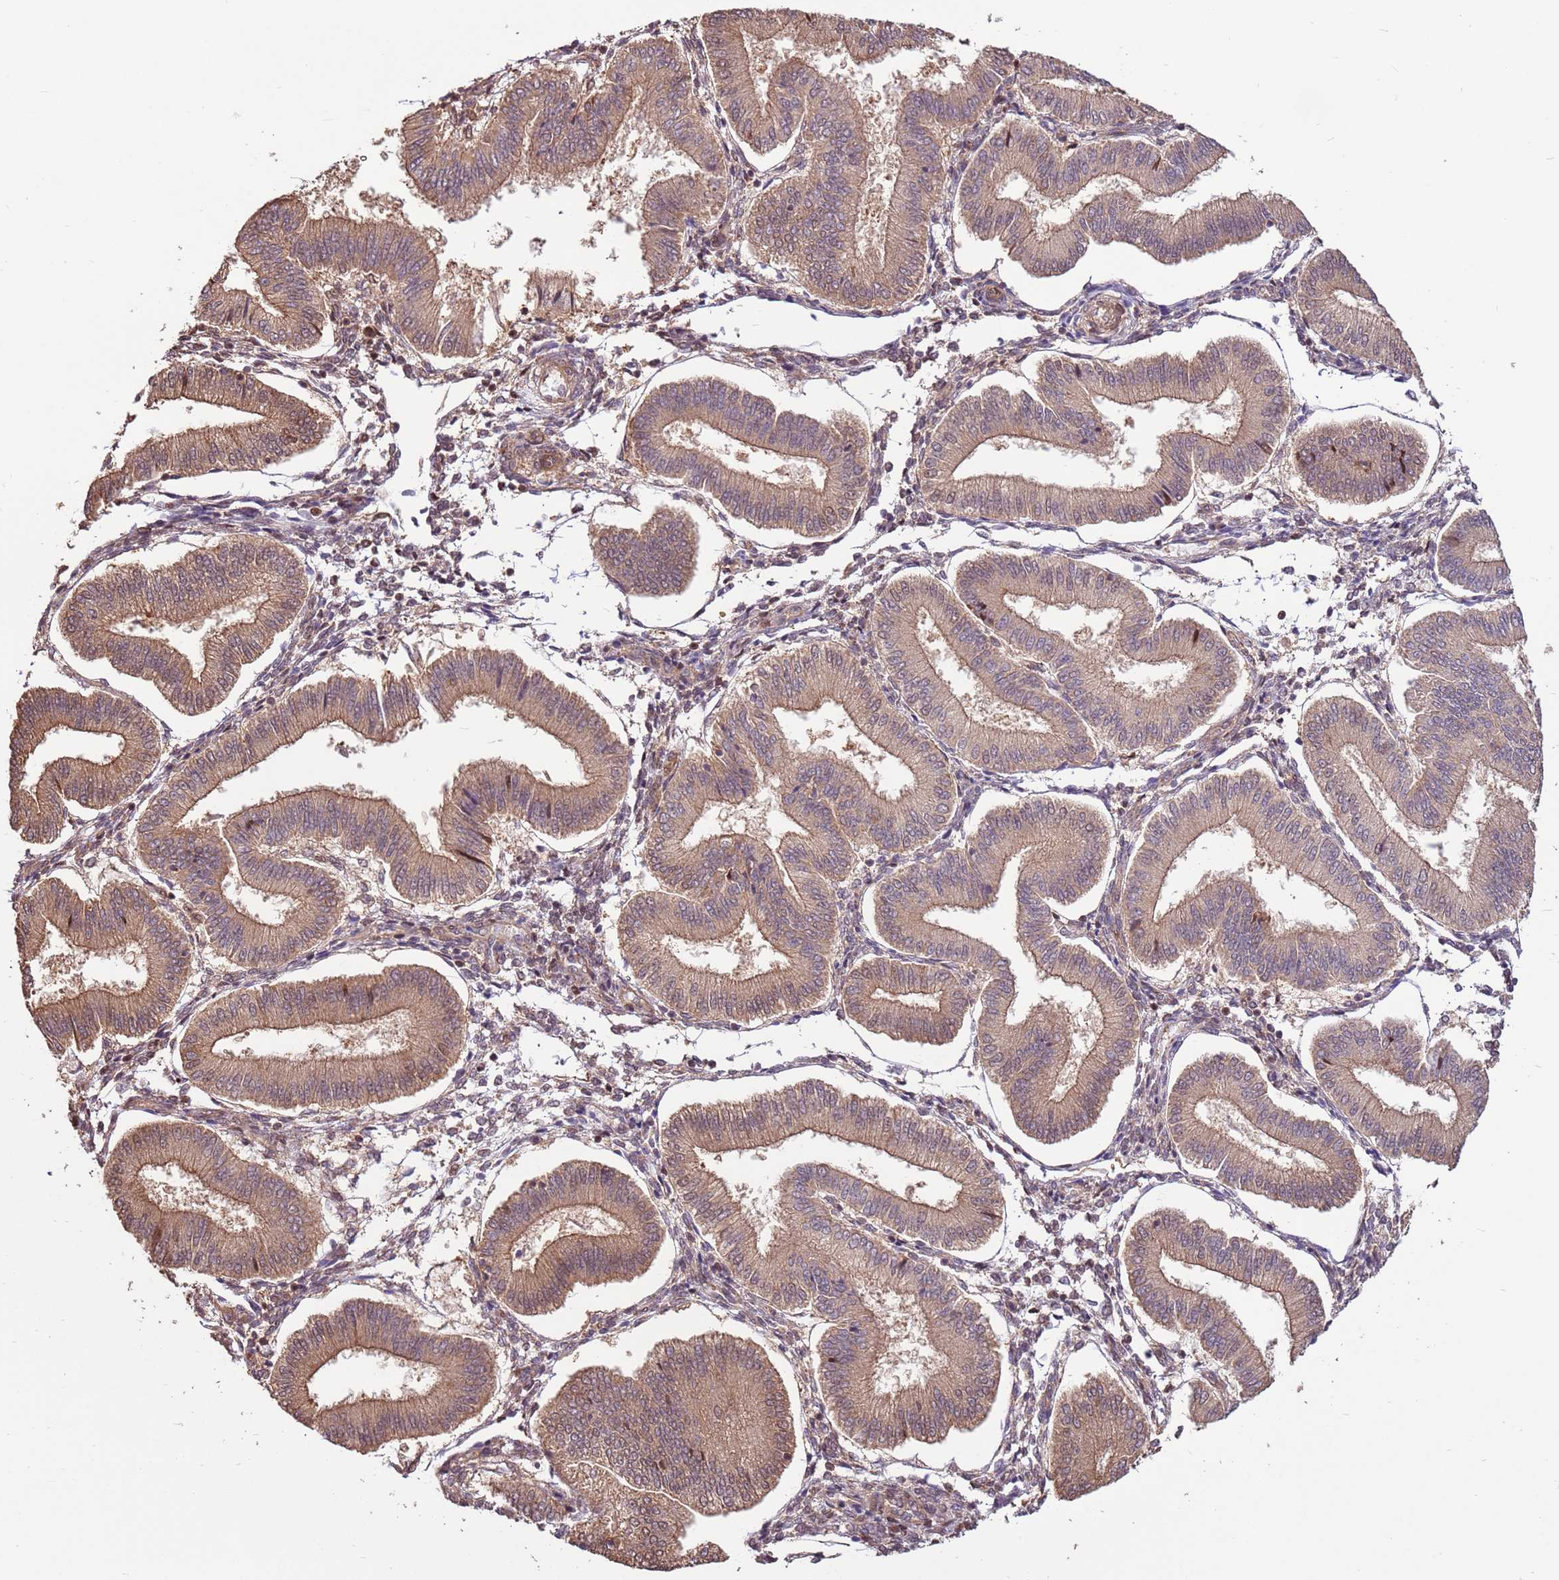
{"staining": {"intensity": "moderate", "quantity": "<25%", "location": "nuclear"}, "tissue": "endometrium", "cell_type": "Cells in endometrial stroma", "image_type": "normal", "snomed": [{"axis": "morphology", "description": "Normal tissue, NOS"}, {"axis": "topography", "description": "Endometrium"}], "caption": "A brown stain highlights moderate nuclear staining of a protein in cells in endometrial stroma of benign human endometrium.", "gene": "CCDC112", "patient": {"sex": "female", "age": 39}}